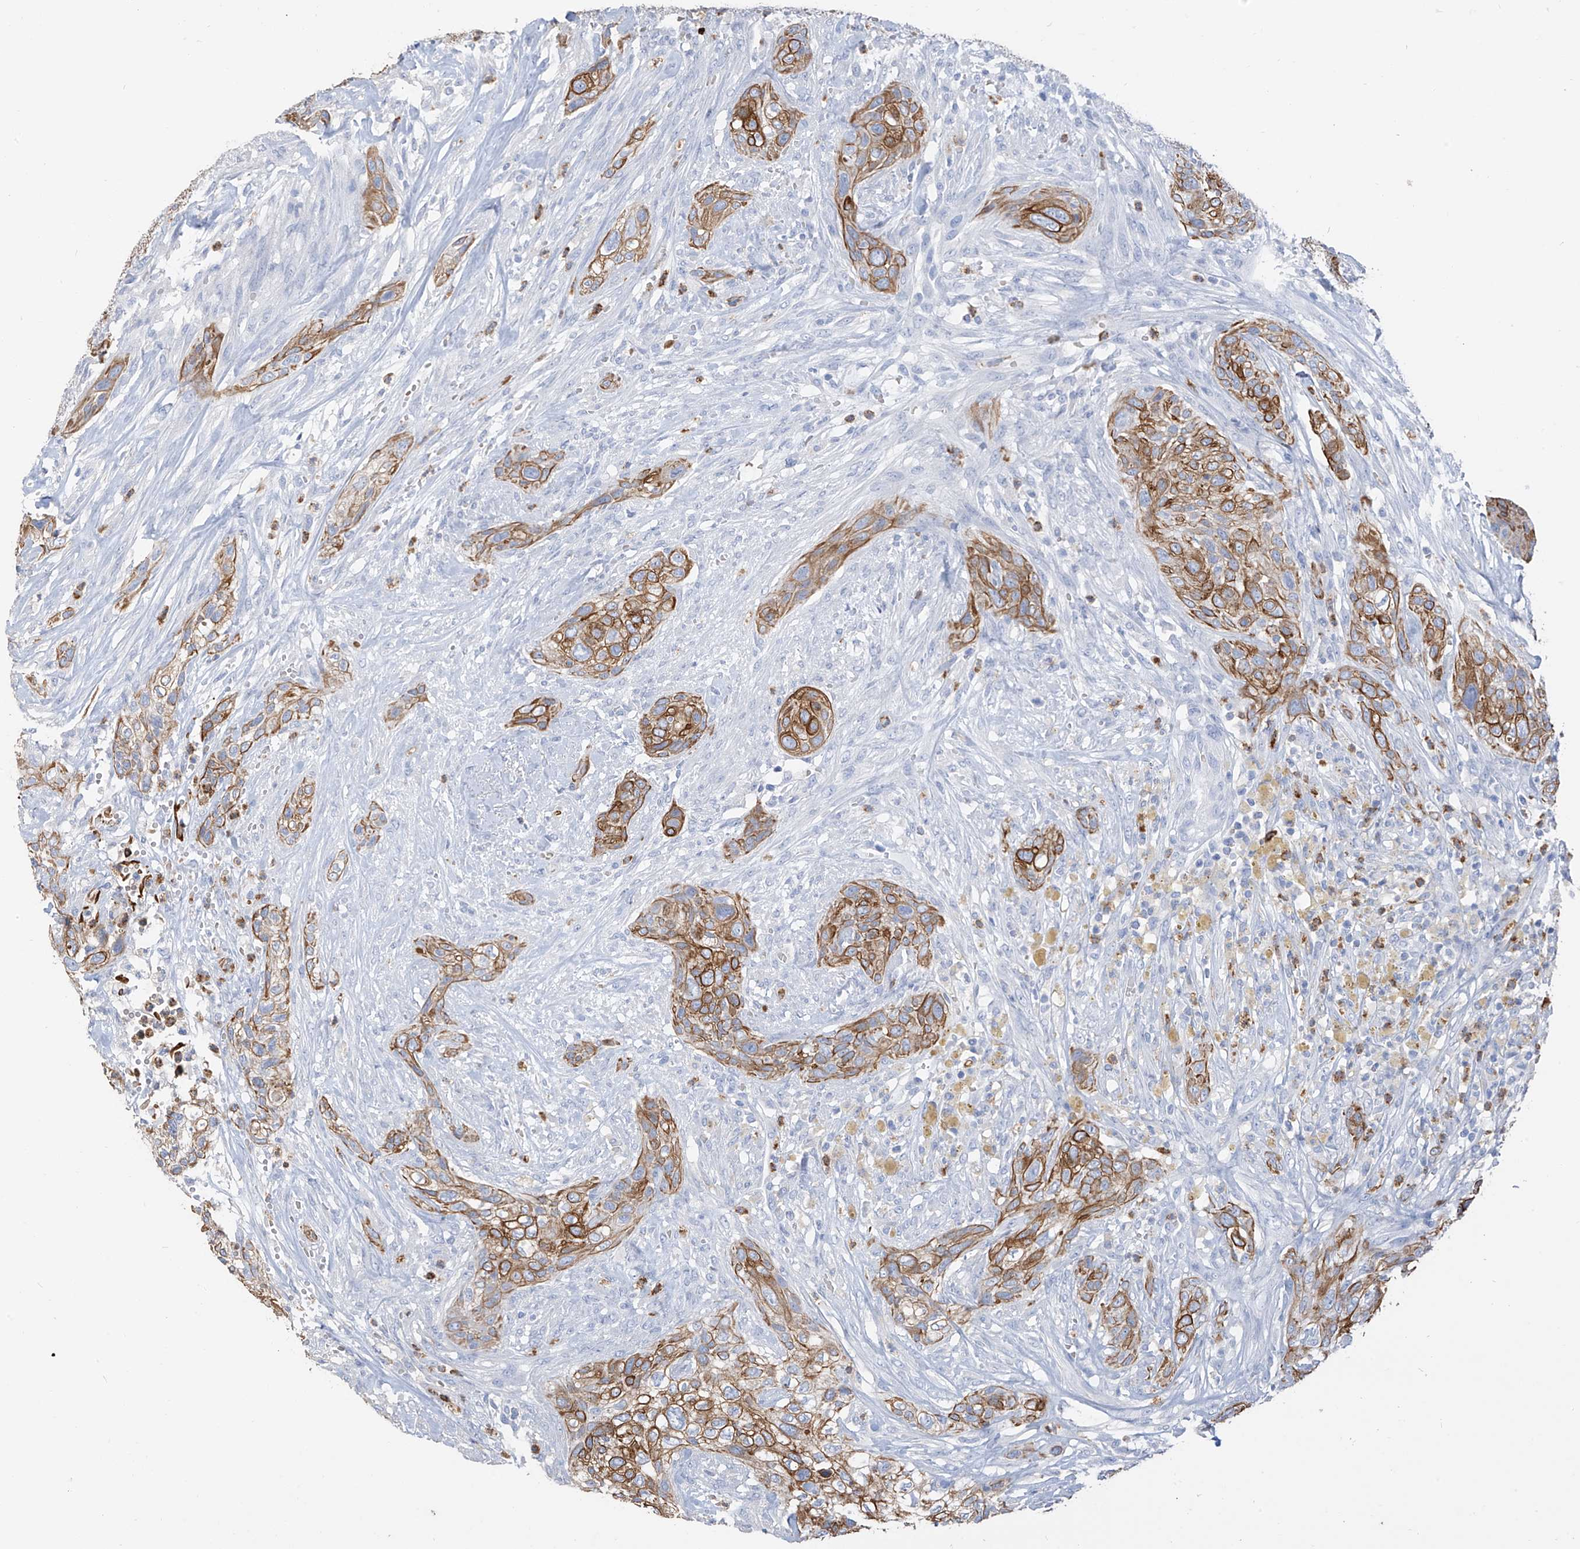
{"staining": {"intensity": "moderate", "quantity": "25%-75%", "location": "cytoplasmic/membranous"}, "tissue": "urothelial cancer", "cell_type": "Tumor cells", "image_type": "cancer", "snomed": [{"axis": "morphology", "description": "Urothelial carcinoma, High grade"}, {"axis": "topography", "description": "Urinary bladder"}], "caption": "The image shows immunohistochemical staining of urothelial cancer. There is moderate cytoplasmic/membranous expression is appreciated in approximately 25%-75% of tumor cells.", "gene": "PAFAH1B3", "patient": {"sex": "male", "age": 35}}